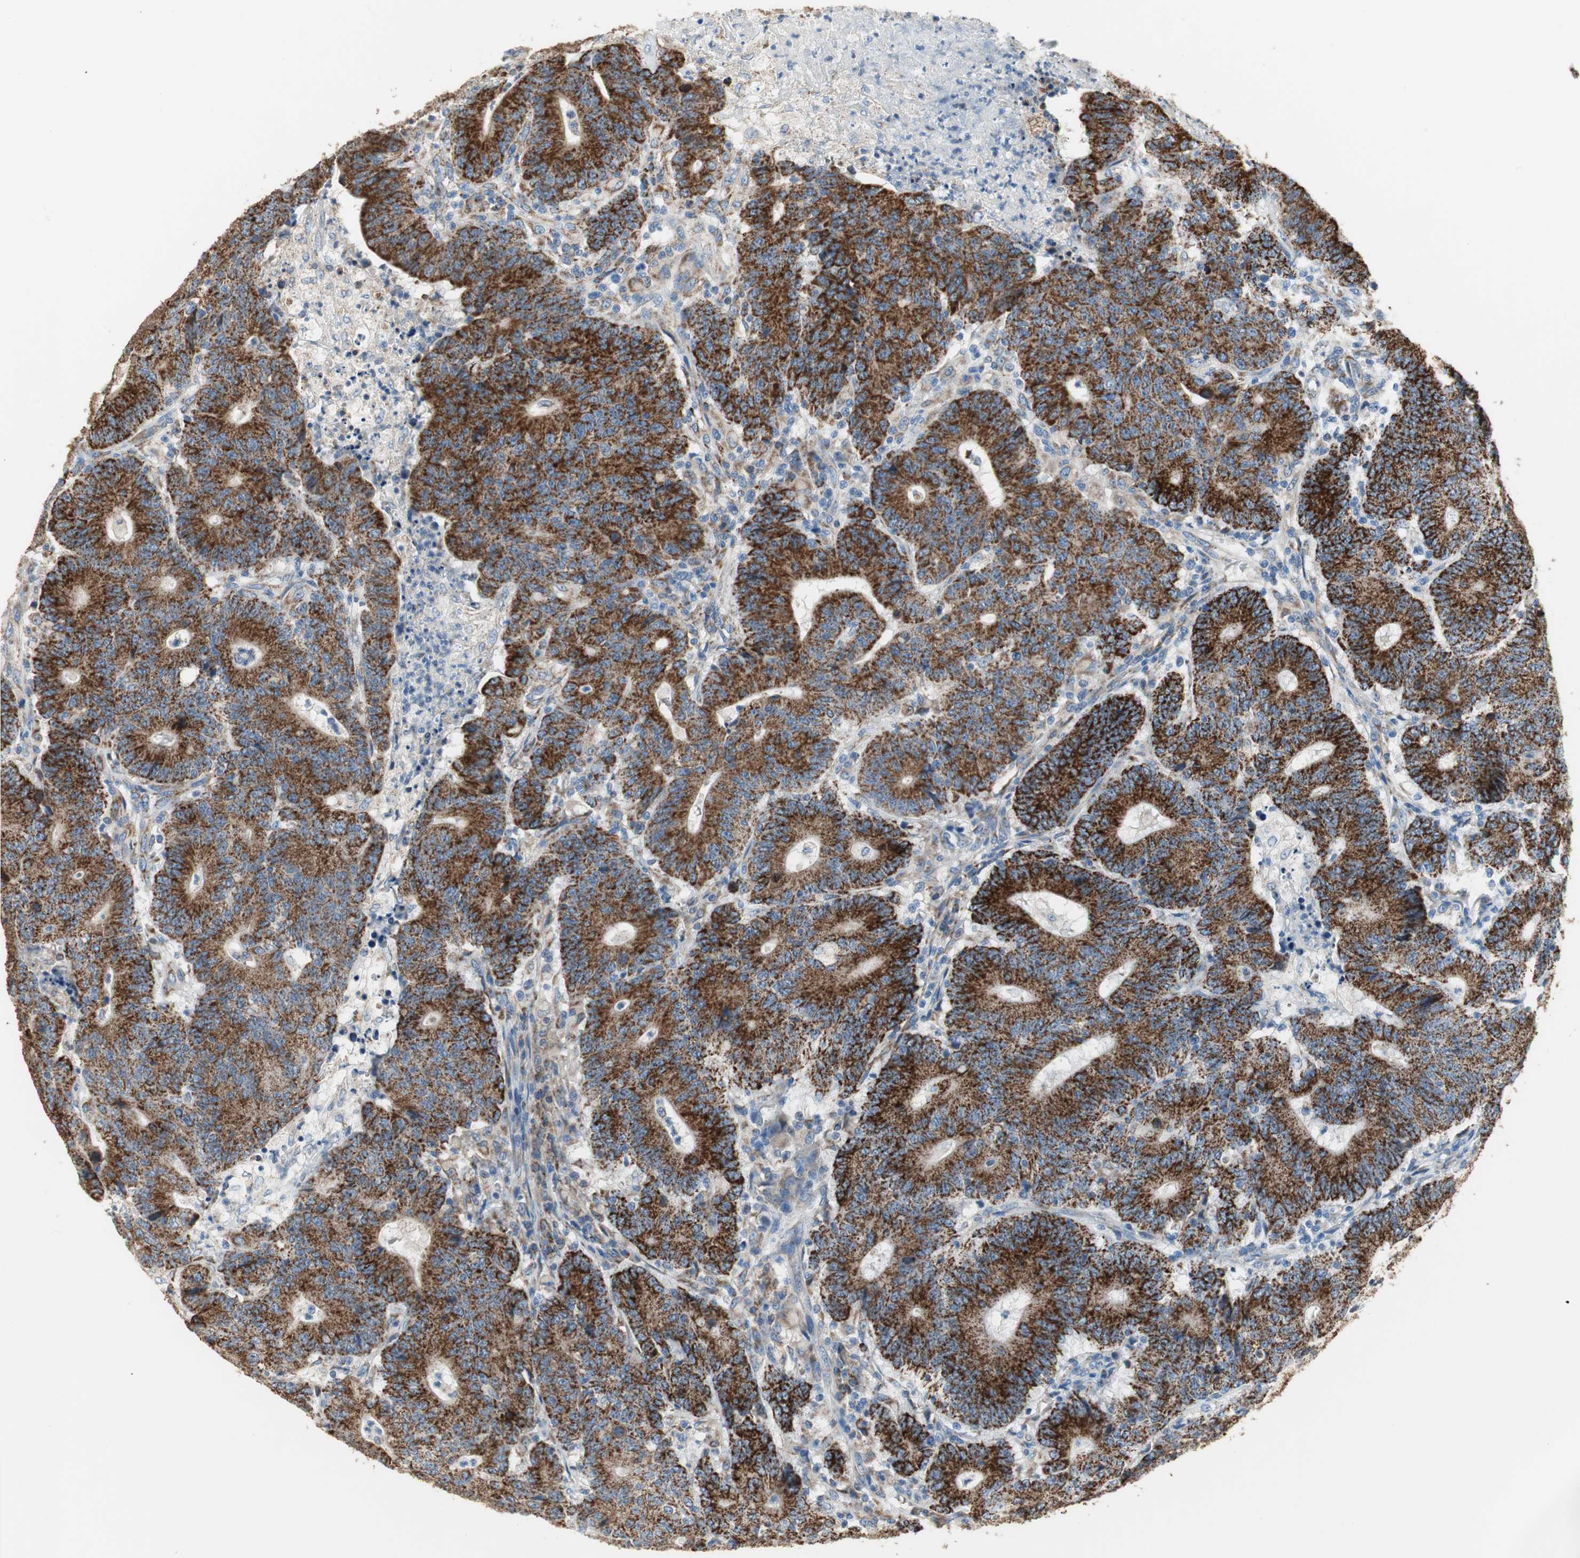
{"staining": {"intensity": "strong", "quantity": ">75%", "location": "cytoplasmic/membranous"}, "tissue": "colorectal cancer", "cell_type": "Tumor cells", "image_type": "cancer", "snomed": [{"axis": "morphology", "description": "Normal tissue, NOS"}, {"axis": "morphology", "description": "Adenocarcinoma, NOS"}, {"axis": "topography", "description": "Colon"}], "caption": "This is an image of IHC staining of colorectal cancer, which shows strong positivity in the cytoplasmic/membranous of tumor cells.", "gene": "TST", "patient": {"sex": "female", "age": 75}}